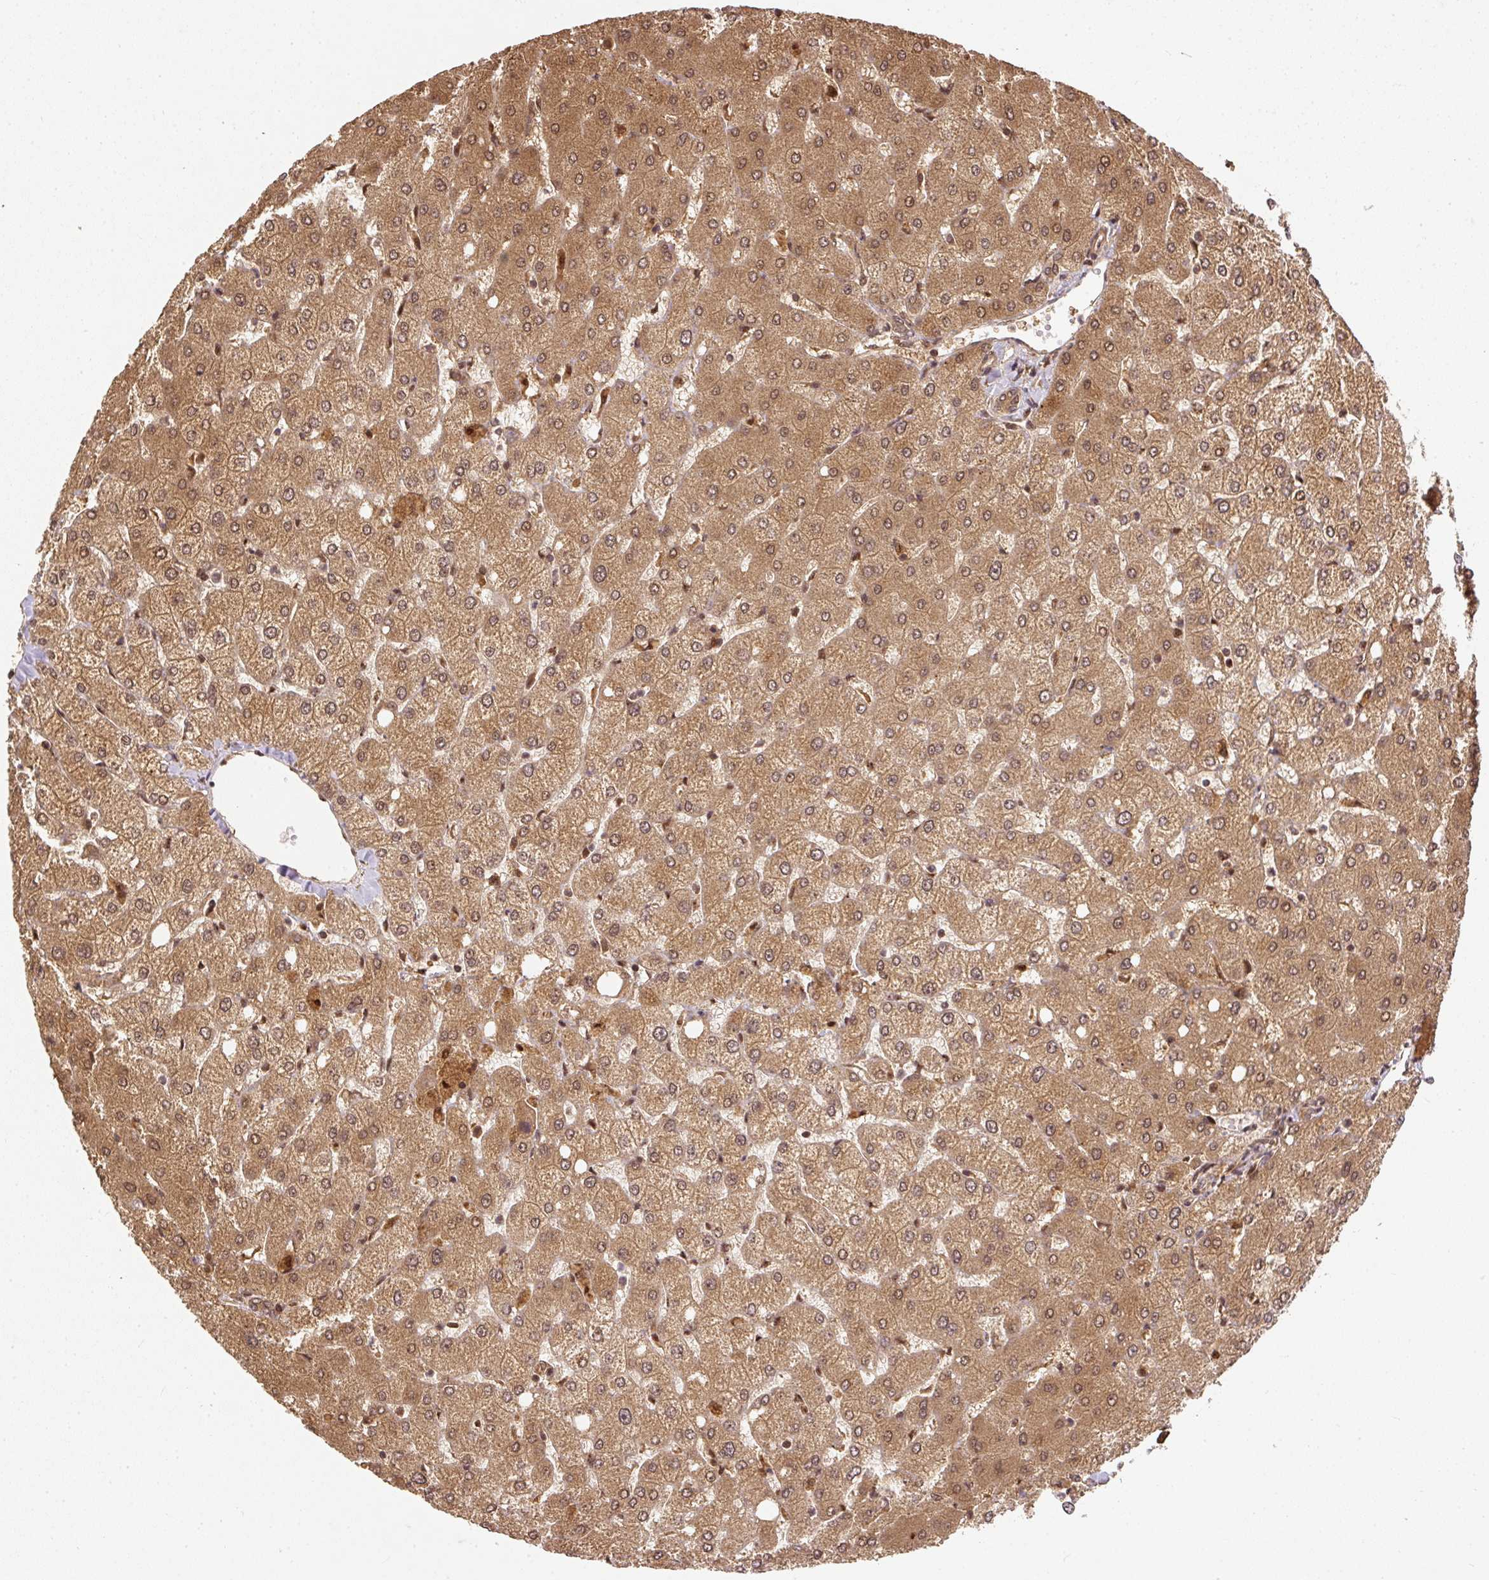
{"staining": {"intensity": "moderate", "quantity": ">75%", "location": "cytoplasmic/membranous,nuclear"}, "tissue": "liver", "cell_type": "Cholangiocytes", "image_type": "normal", "snomed": [{"axis": "morphology", "description": "Normal tissue, NOS"}, {"axis": "topography", "description": "Liver"}], "caption": "Benign liver demonstrates moderate cytoplasmic/membranous,nuclear staining in approximately >75% of cholangiocytes.", "gene": "PSMD1", "patient": {"sex": "female", "age": 54}}